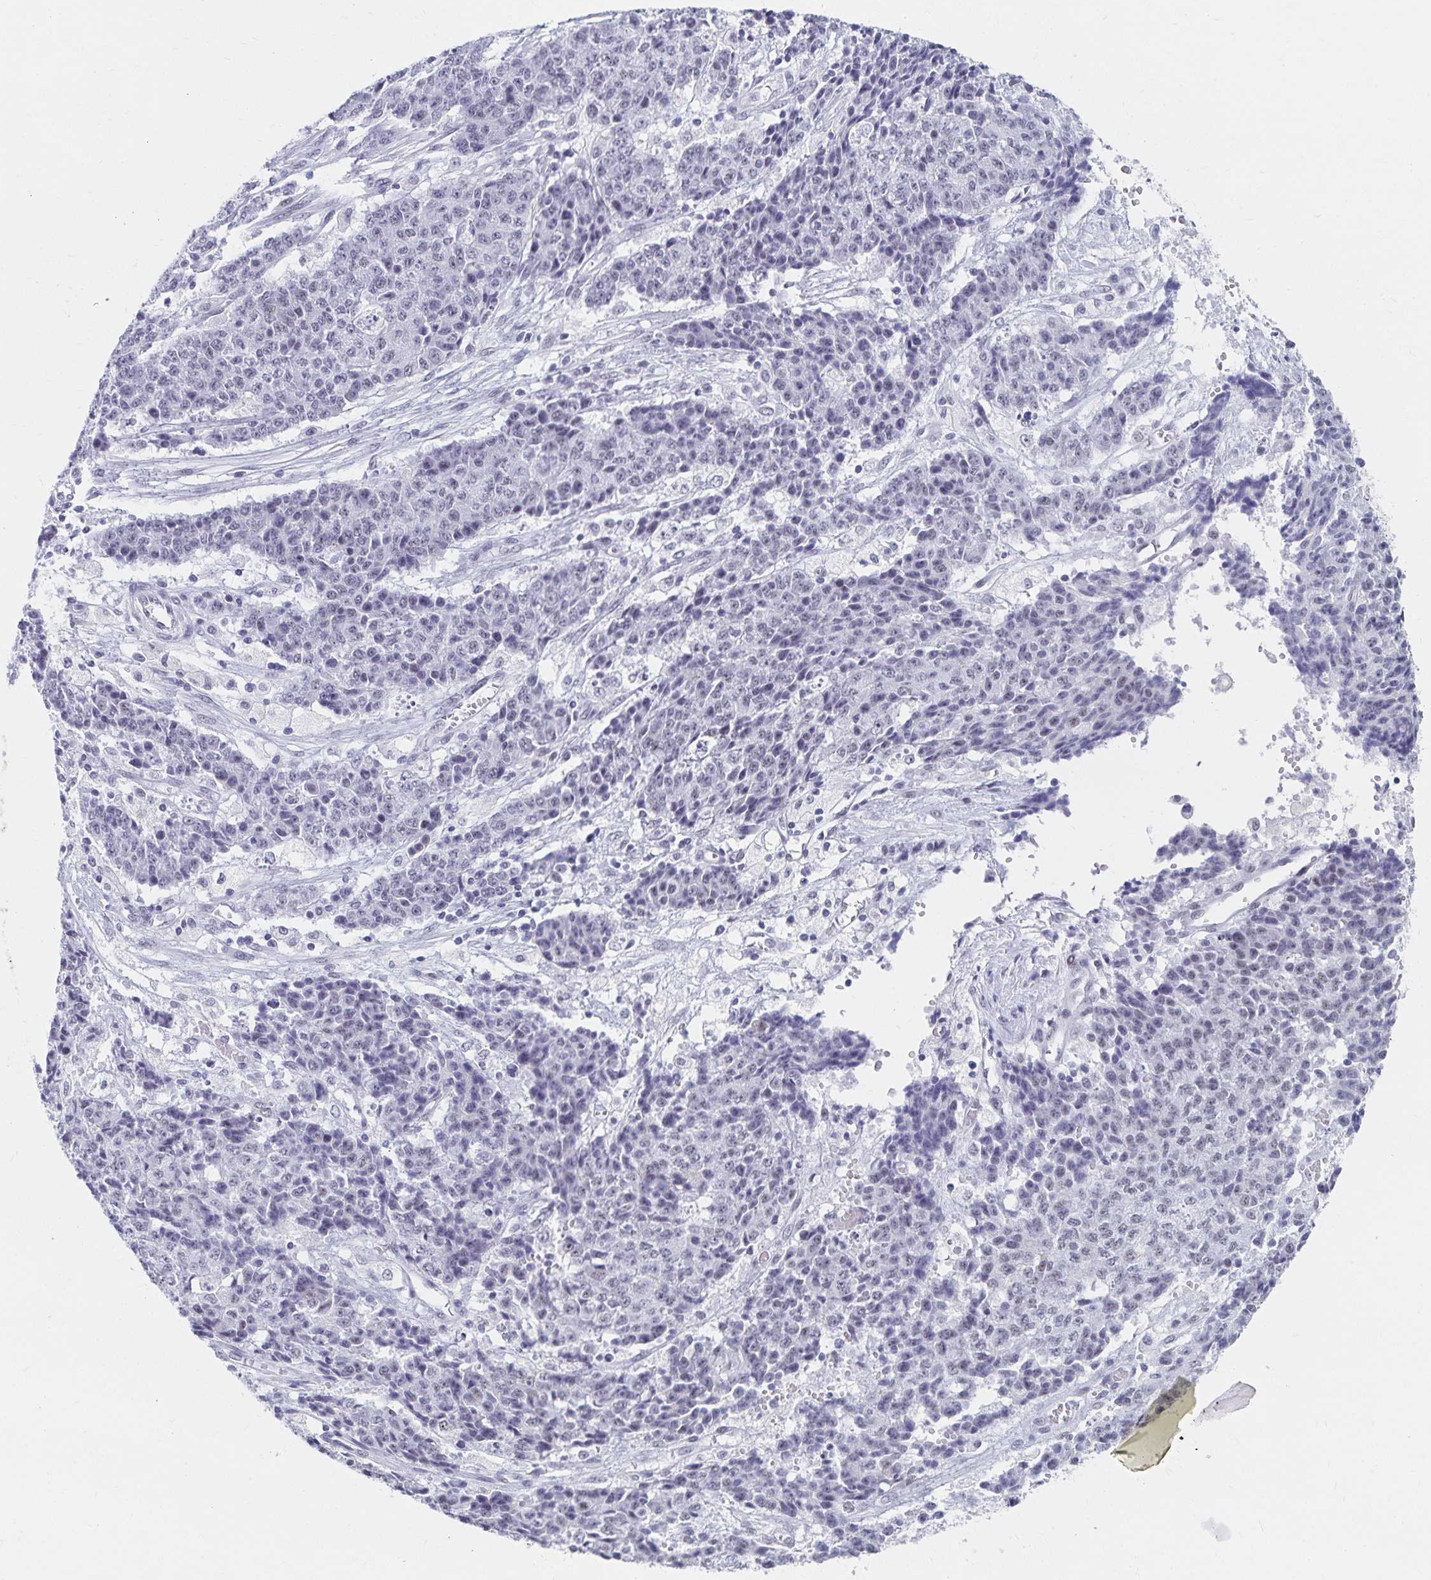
{"staining": {"intensity": "negative", "quantity": "none", "location": "none"}, "tissue": "ovarian cancer", "cell_type": "Tumor cells", "image_type": "cancer", "snomed": [{"axis": "morphology", "description": "Carcinoma, endometroid"}, {"axis": "topography", "description": "Ovary"}], "caption": "IHC of human ovarian cancer (endometroid carcinoma) displays no positivity in tumor cells.", "gene": "C20orf85", "patient": {"sex": "female", "age": 42}}